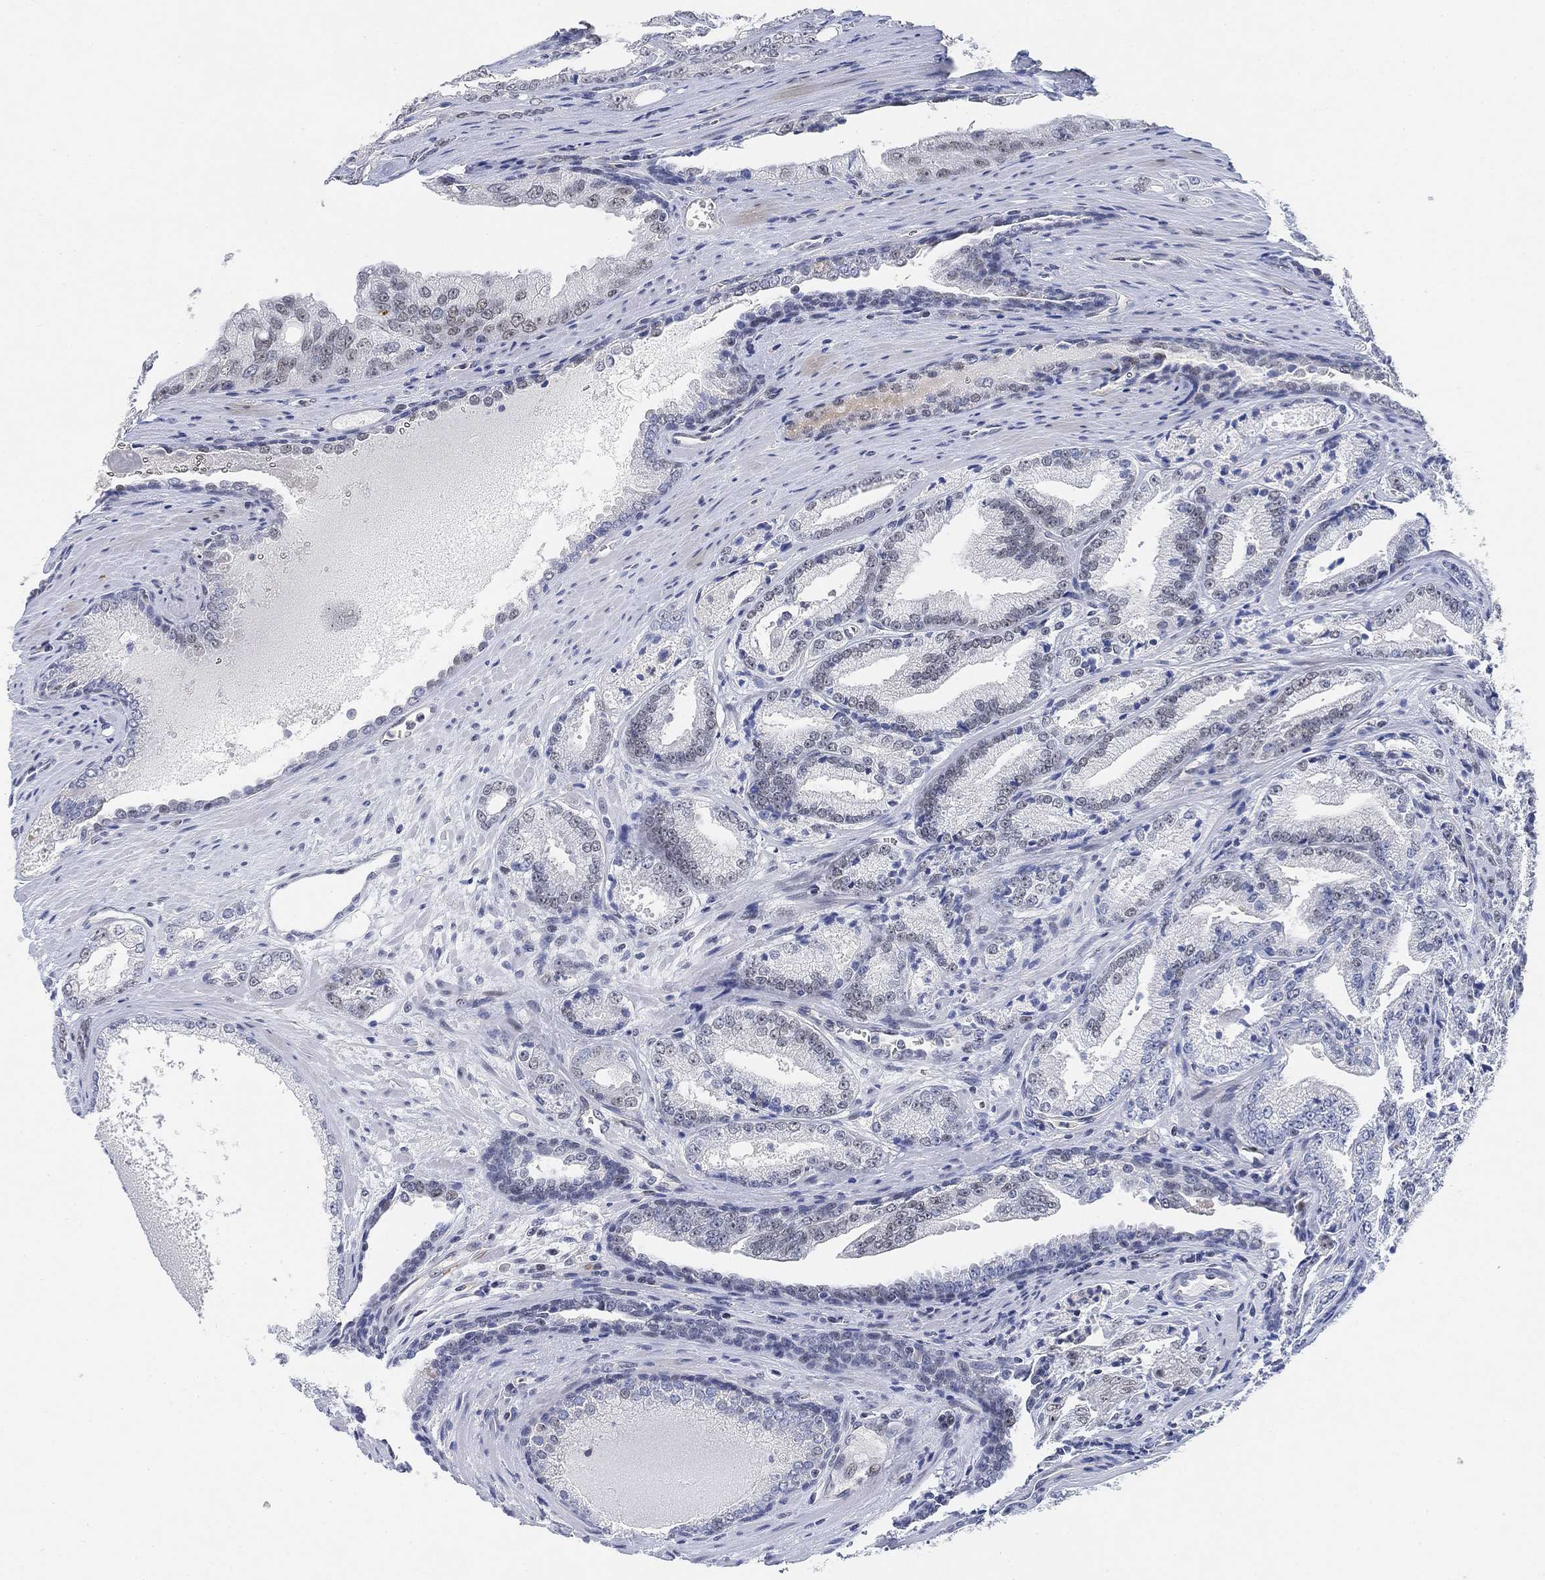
{"staining": {"intensity": "negative", "quantity": "none", "location": "none"}, "tissue": "prostate cancer", "cell_type": "Tumor cells", "image_type": "cancer", "snomed": [{"axis": "morphology", "description": "Adenocarcinoma, NOS"}, {"axis": "morphology", "description": "Adenocarcinoma, High grade"}, {"axis": "topography", "description": "Prostate"}], "caption": "Immunohistochemical staining of prostate cancer (adenocarcinoma) displays no significant positivity in tumor cells.", "gene": "PAX6", "patient": {"sex": "male", "age": 70}}